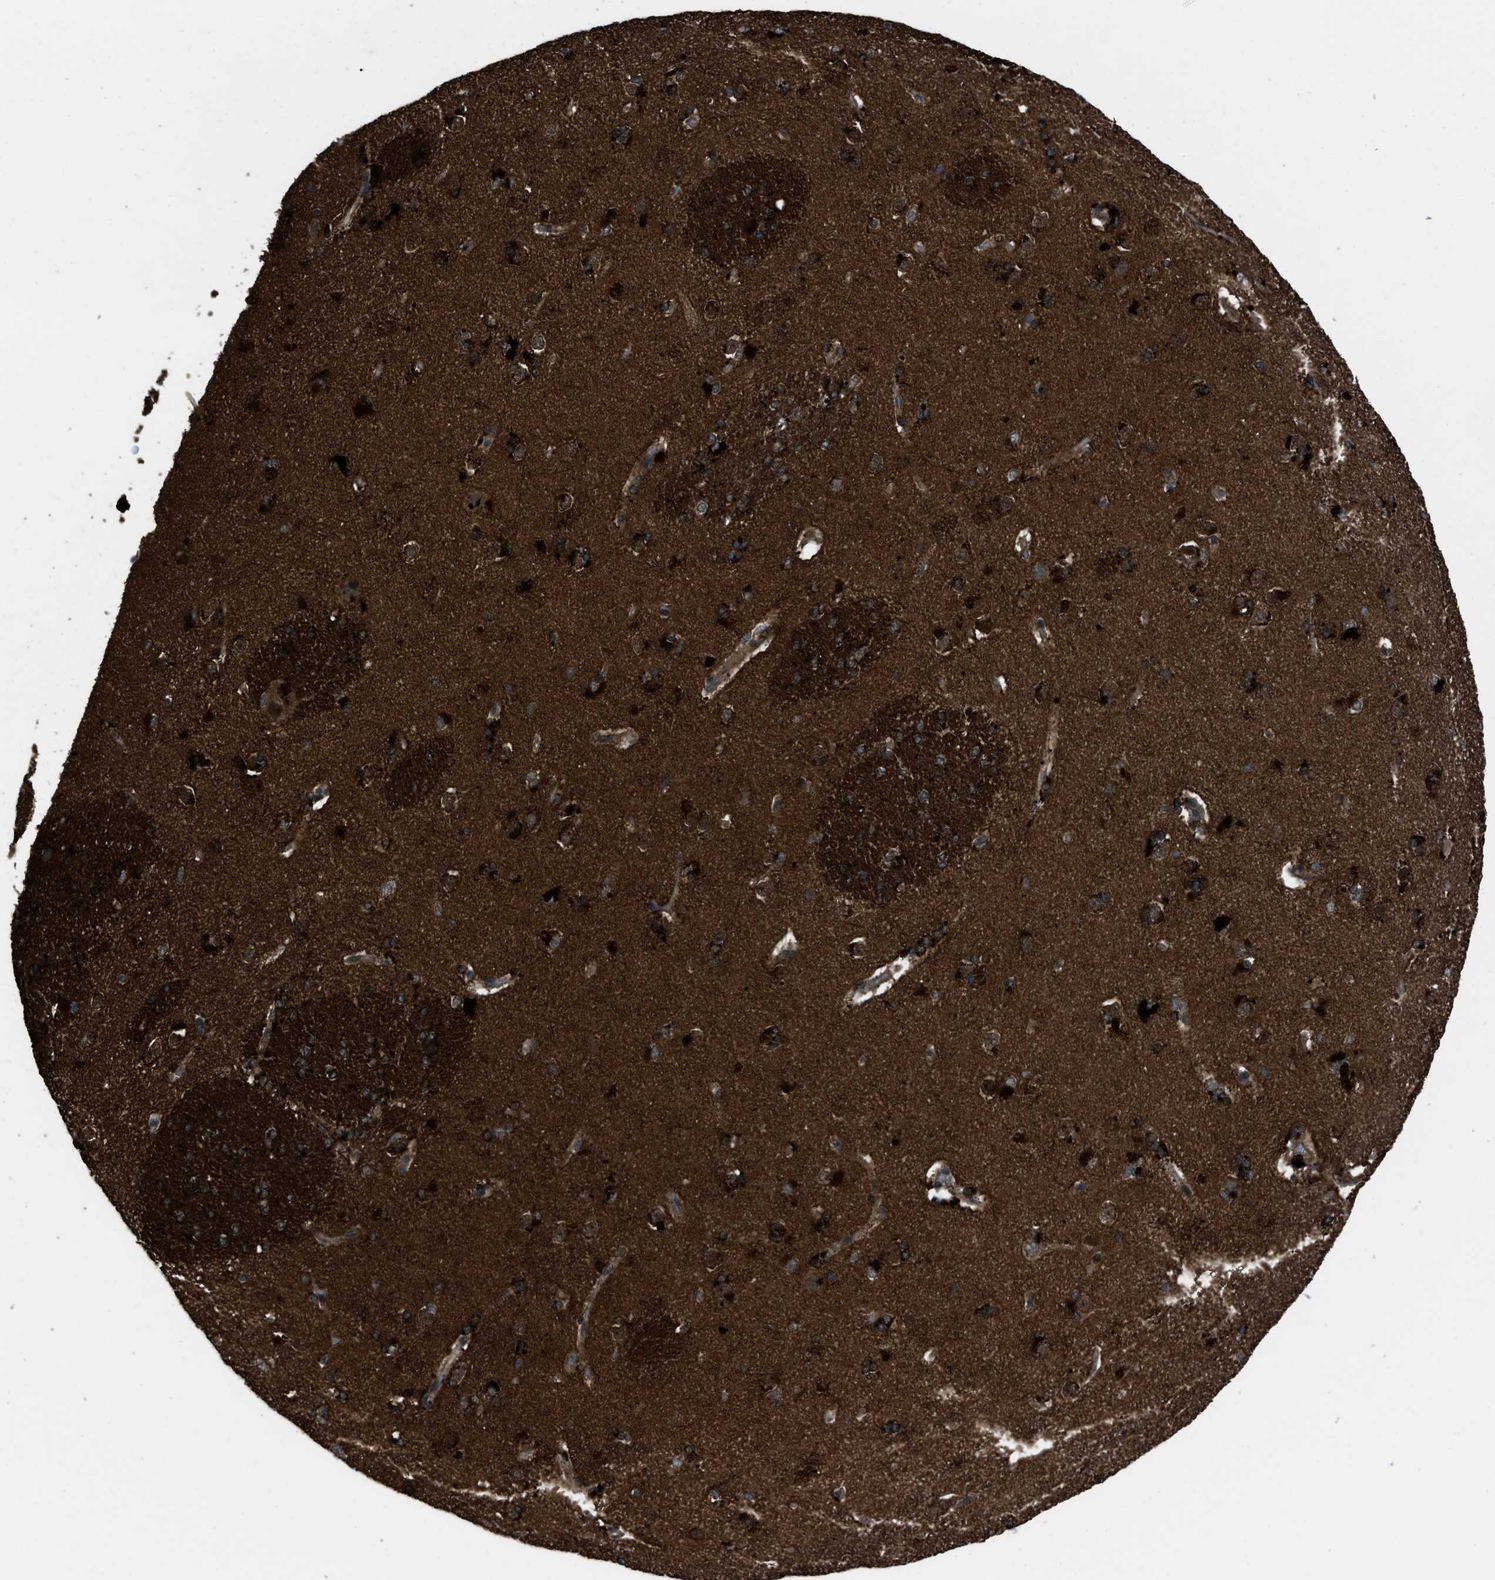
{"staining": {"intensity": "strong", "quantity": "25%-75%", "location": "cytoplasmic/membranous"}, "tissue": "caudate", "cell_type": "Glial cells", "image_type": "normal", "snomed": [{"axis": "morphology", "description": "Normal tissue, NOS"}, {"axis": "topography", "description": "Lateral ventricle wall"}], "caption": "IHC of benign caudate demonstrates high levels of strong cytoplasmic/membranous staining in approximately 25%-75% of glial cells.", "gene": "IRAK4", "patient": {"sex": "female", "age": 19}}